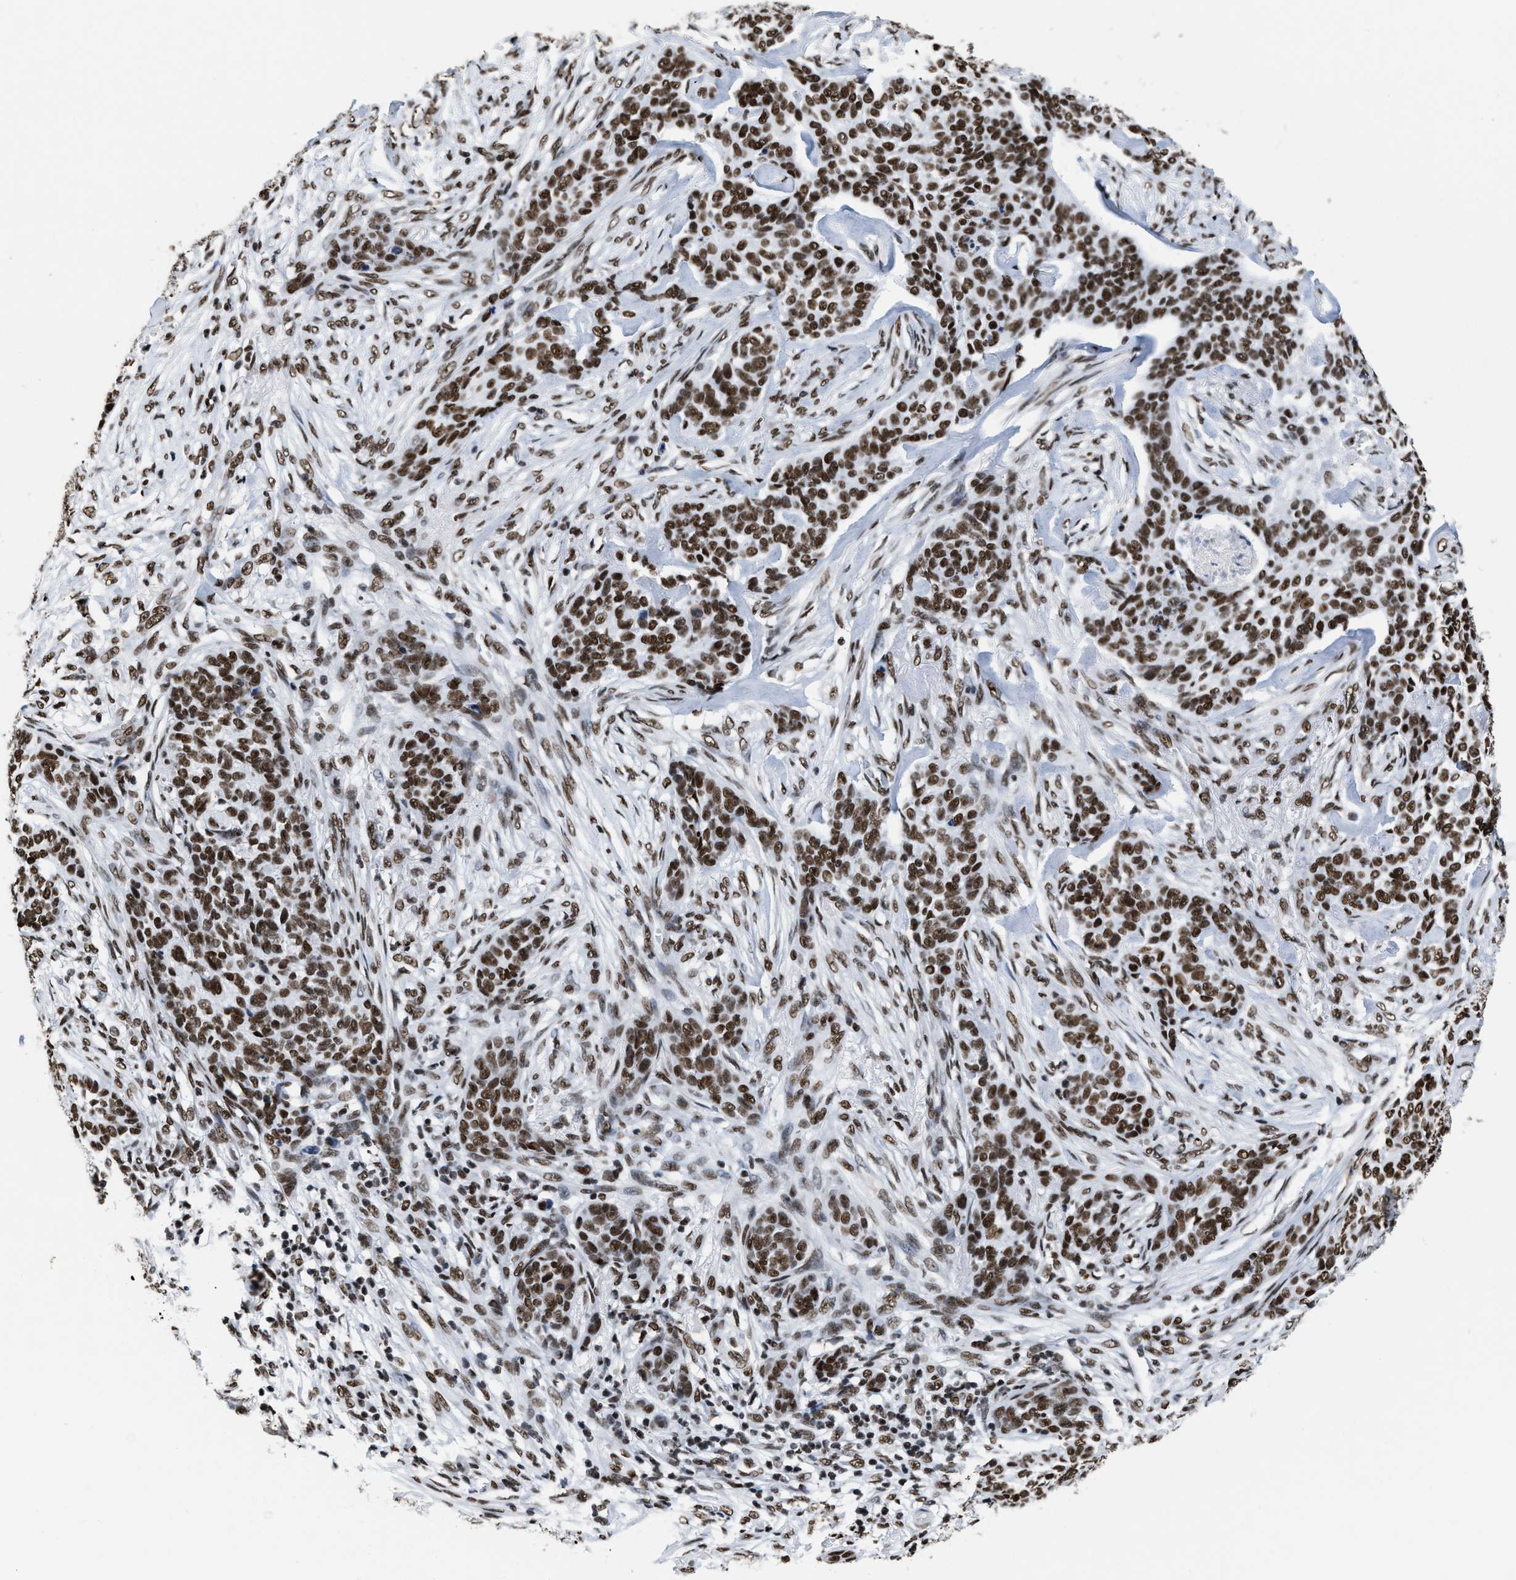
{"staining": {"intensity": "strong", "quantity": ">75%", "location": "nuclear"}, "tissue": "skin cancer", "cell_type": "Tumor cells", "image_type": "cancer", "snomed": [{"axis": "morphology", "description": "Basal cell carcinoma"}, {"axis": "topography", "description": "Skin"}], "caption": "Basal cell carcinoma (skin) stained with immunohistochemistry reveals strong nuclear staining in about >75% of tumor cells. The protein of interest is stained brown, and the nuclei are stained in blue (DAB IHC with brightfield microscopy, high magnification).", "gene": "SMARCC2", "patient": {"sex": "male", "age": 85}}